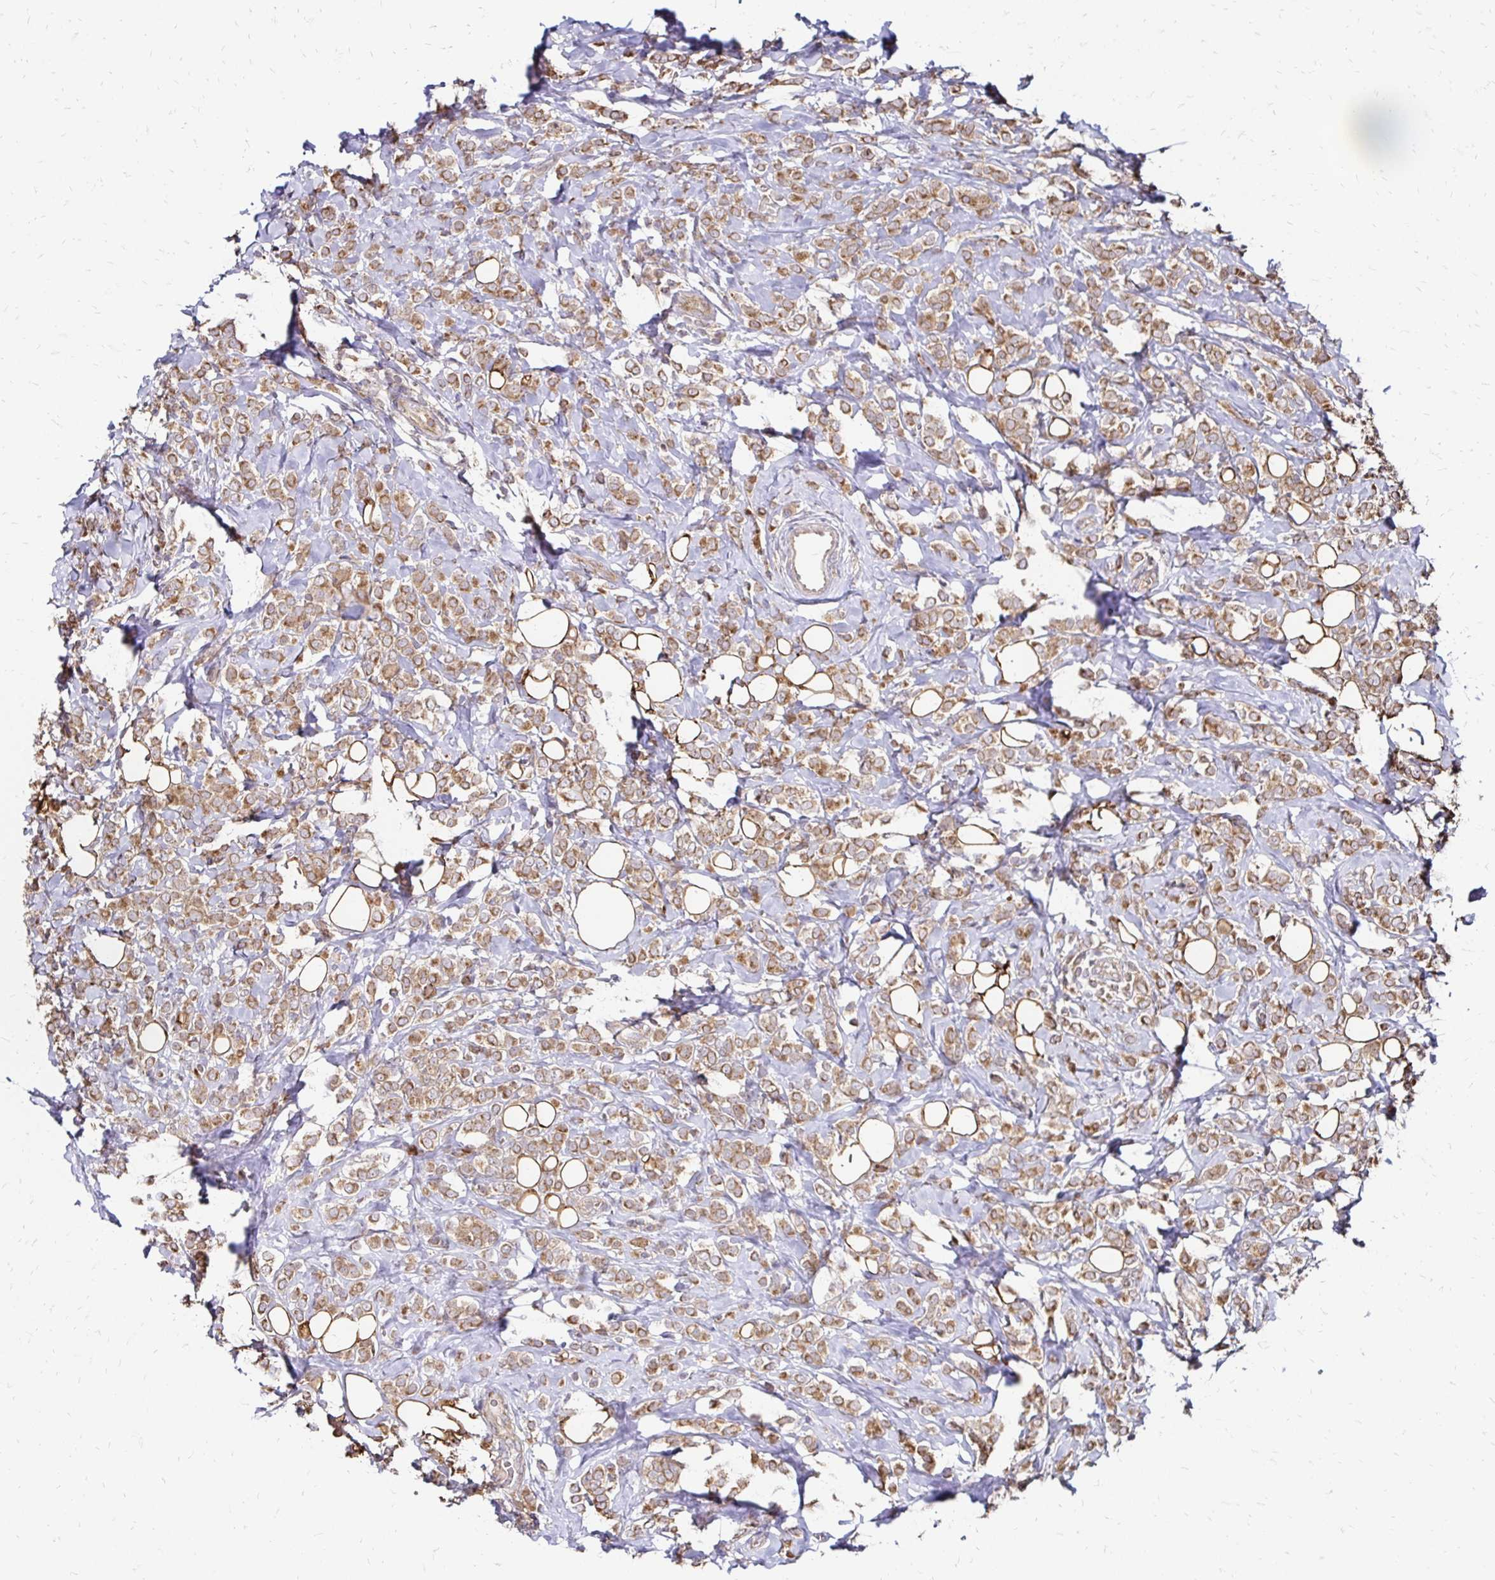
{"staining": {"intensity": "moderate", "quantity": ">75%", "location": "cytoplasmic/membranous"}, "tissue": "breast cancer", "cell_type": "Tumor cells", "image_type": "cancer", "snomed": [{"axis": "morphology", "description": "Lobular carcinoma"}, {"axis": "topography", "description": "Breast"}], "caption": "Immunohistochemical staining of human breast lobular carcinoma demonstrates medium levels of moderate cytoplasmic/membranous expression in about >75% of tumor cells.", "gene": "ZW10", "patient": {"sex": "female", "age": 49}}